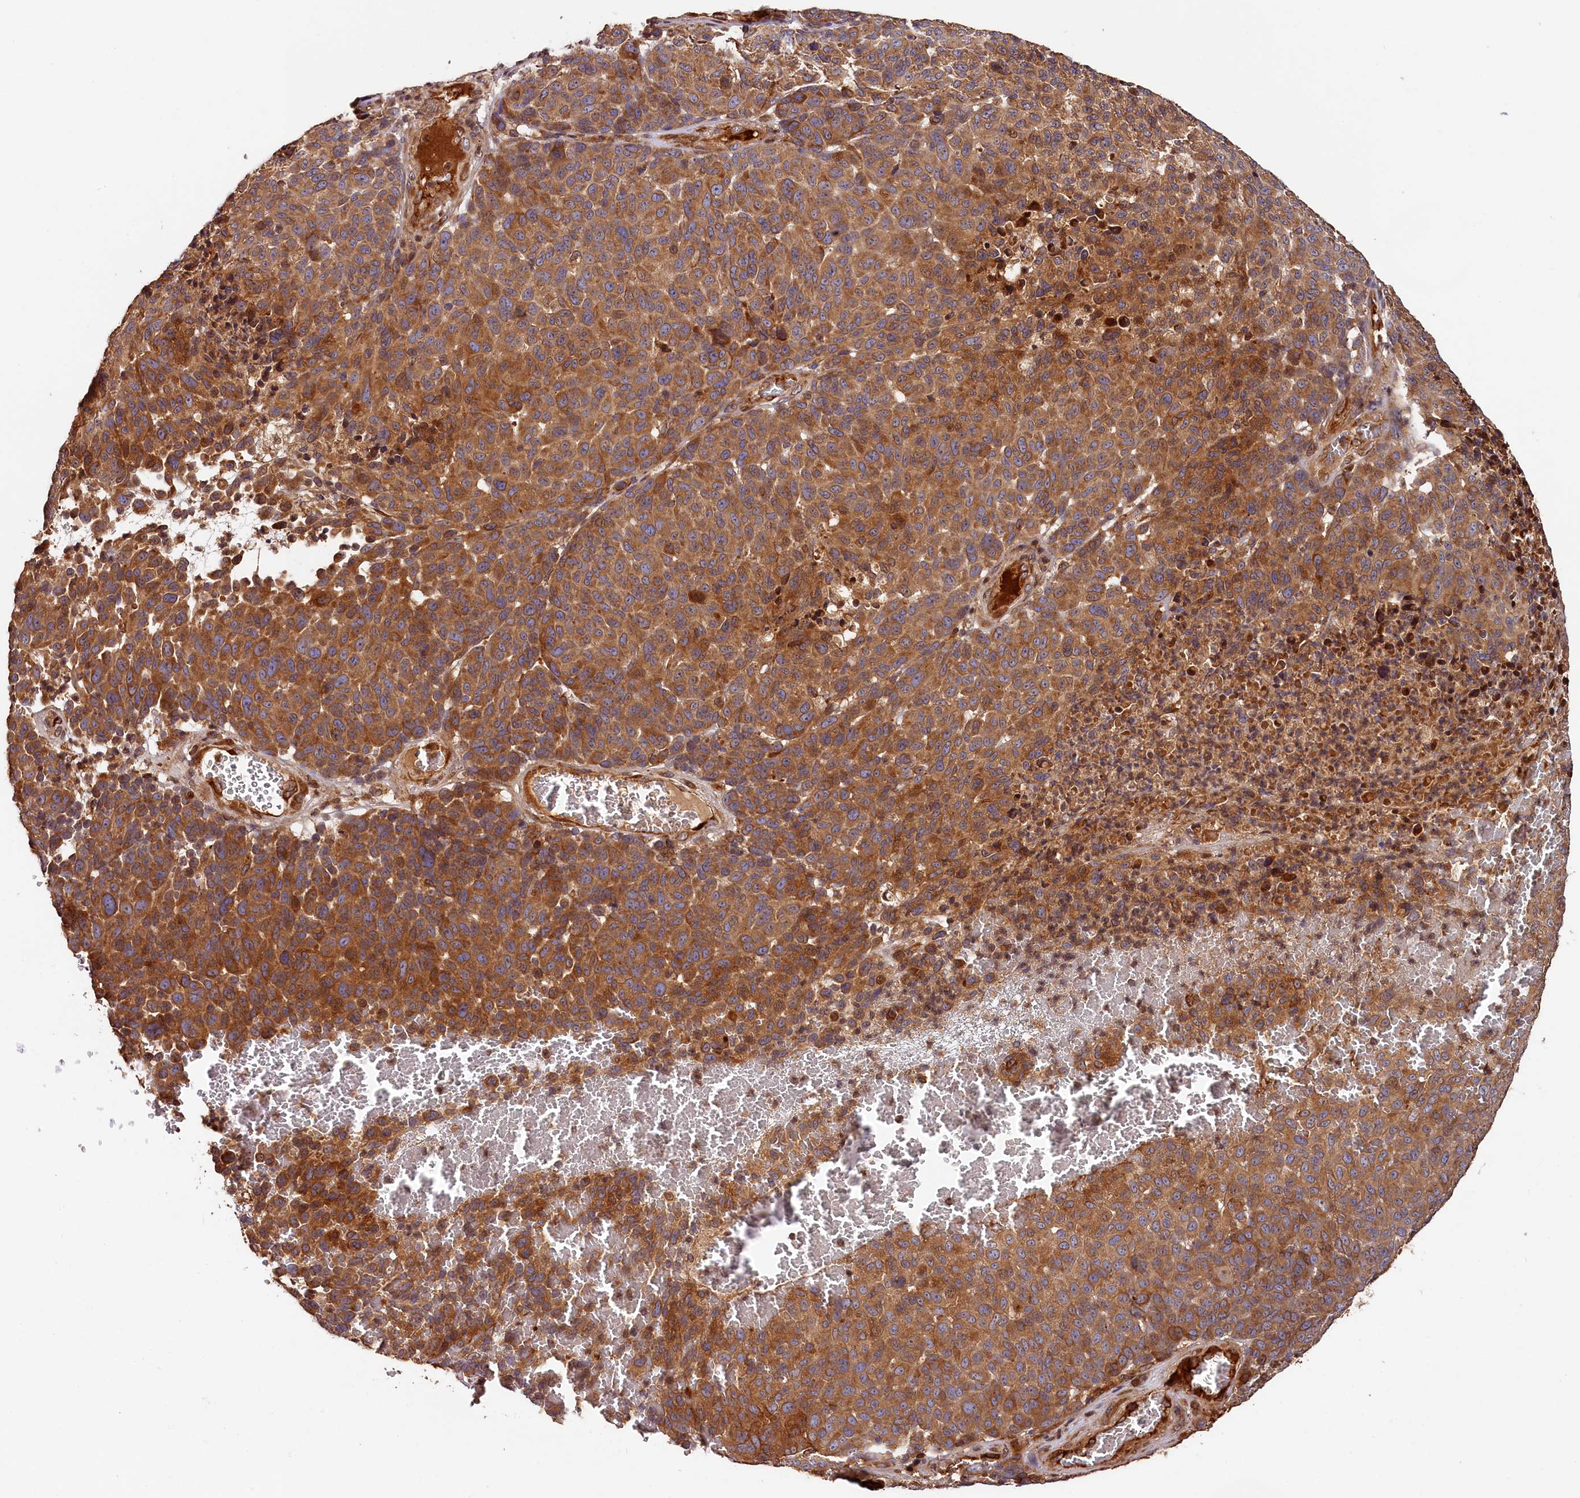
{"staining": {"intensity": "moderate", "quantity": ">75%", "location": "cytoplasmic/membranous"}, "tissue": "melanoma", "cell_type": "Tumor cells", "image_type": "cancer", "snomed": [{"axis": "morphology", "description": "Malignant melanoma, NOS"}, {"axis": "topography", "description": "Skin"}], "caption": "Moderate cytoplasmic/membranous positivity for a protein is present in approximately >75% of tumor cells of melanoma using IHC.", "gene": "HMOX2", "patient": {"sex": "male", "age": 49}}